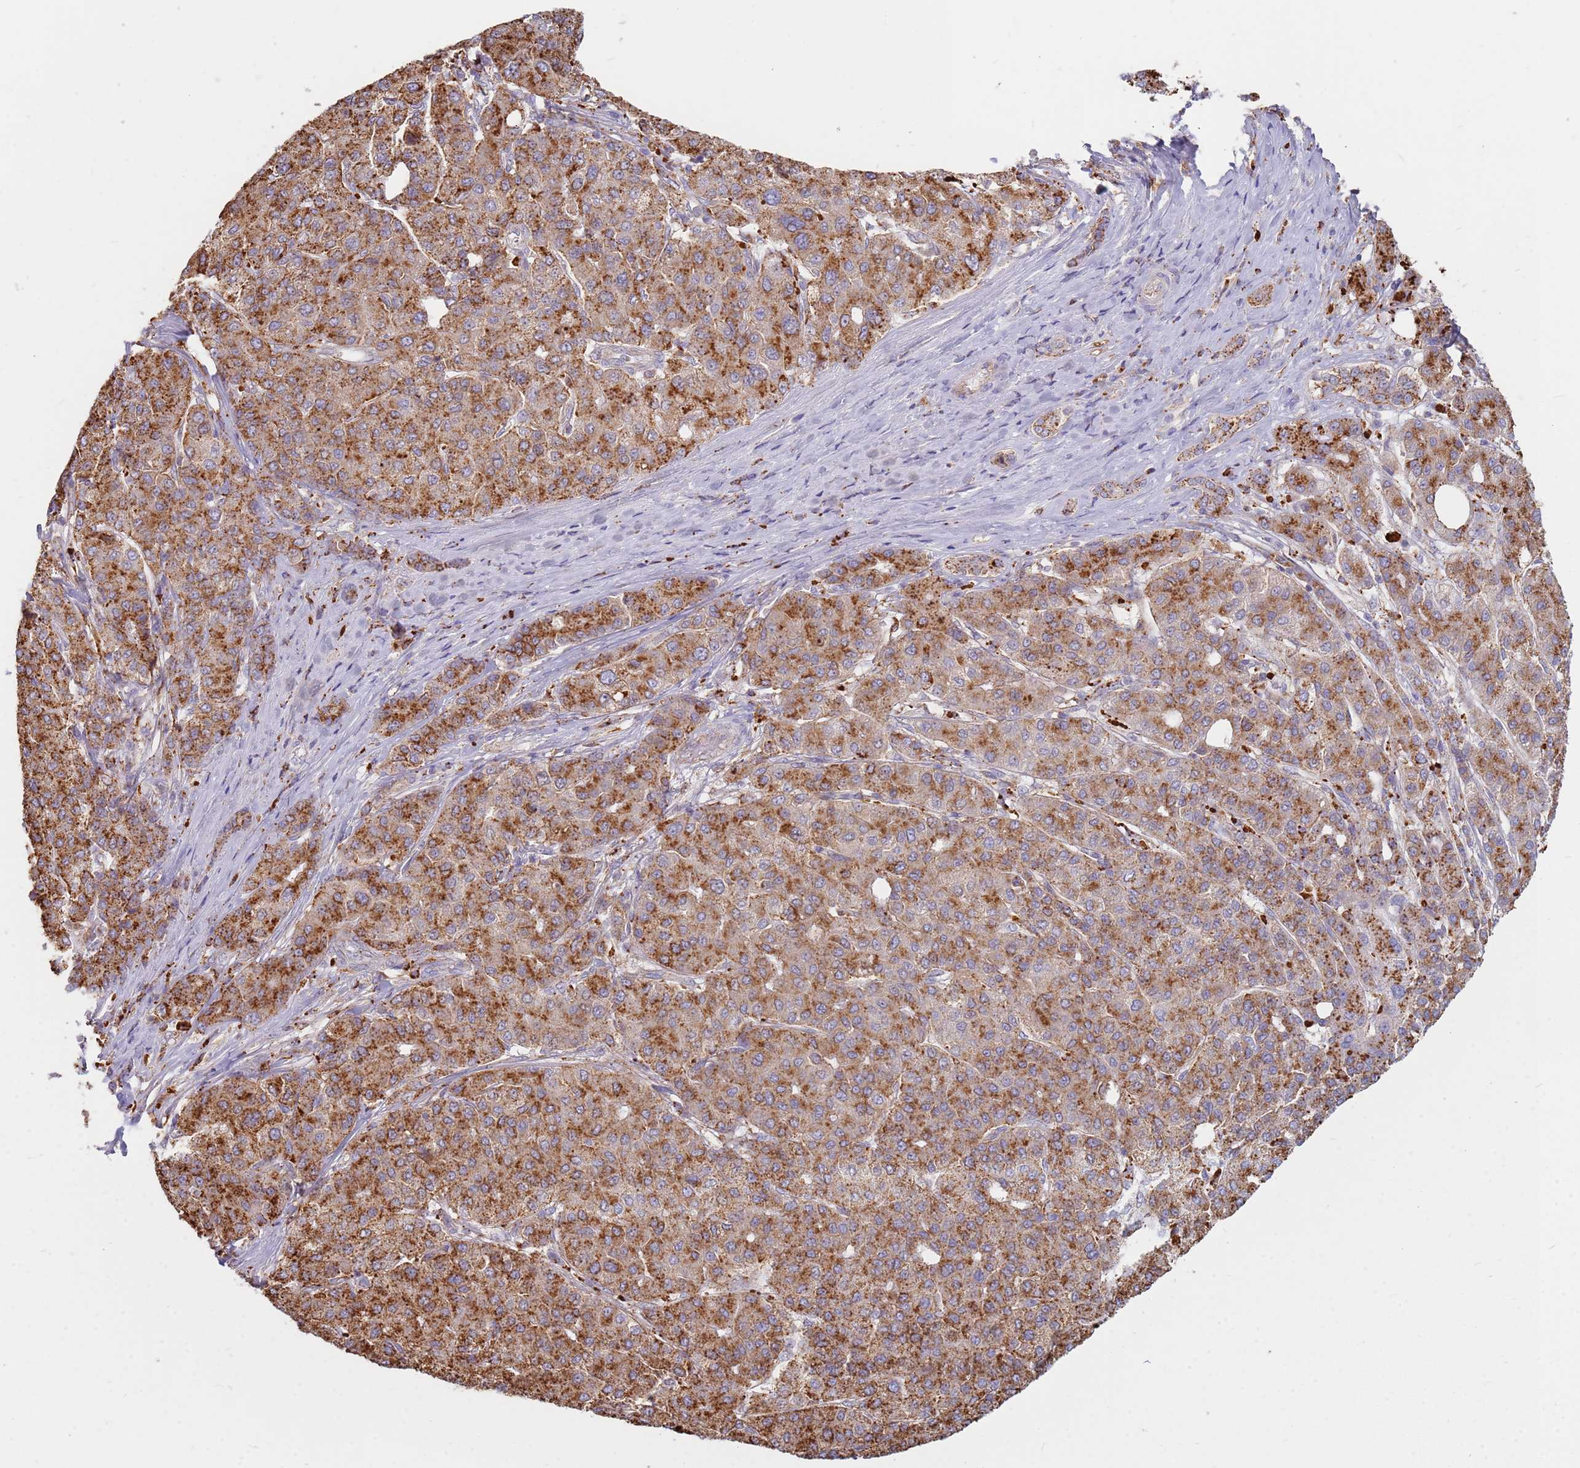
{"staining": {"intensity": "moderate", "quantity": ">75%", "location": "cytoplasmic/membranous"}, "tissue": "liver cancer", "cell_type": "Tumor cells", "image_type": "cancer", "snomed": [{"axis": "morphology", "description": "Carcinoma, Hepatocellular, NOS"}, {"axis": "topography", "description": "Liver"}], "caption": "This is a histology image of immunohistochemistry staining of liver cancer (hepatocellular carcinoma), which shows moderate positivity in the cytoplasmic/membranous of tumor cells.", "gene": "TMEM229B", "patient": {"sex": "male", "age": 65}}